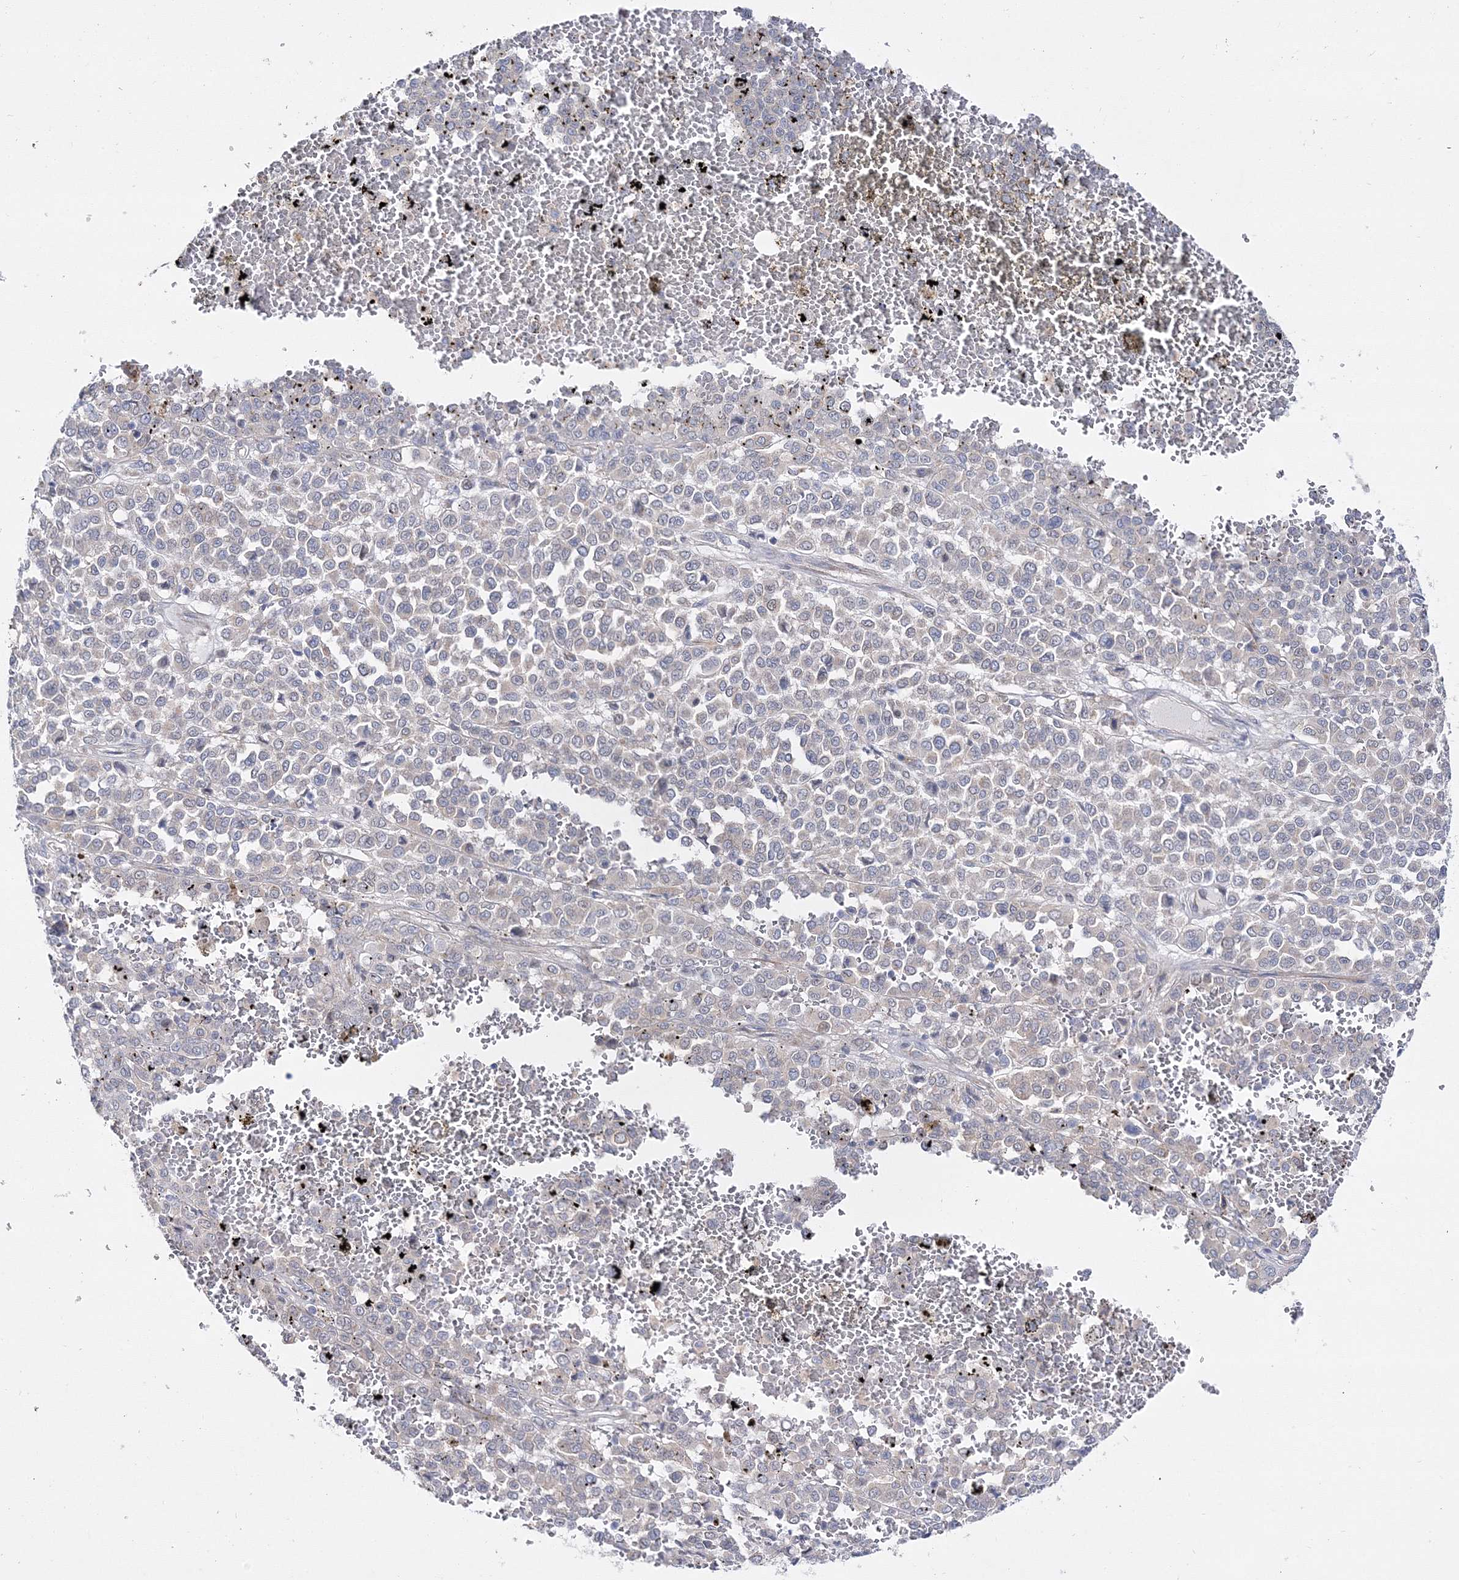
{"staining": {"intensity": "negative", "quantity": "none", "location": "none"}, "tissue": "melanoma", "cell_type": "Tumor cells", "image_type": "cancer", "snomed": [{"axis": "morphology", "description": "Malignant melanoma, Metastatic site"}, {"axis": "topography", "description": "Pancreas"}], "caption": "This is an immunohistochemistry (IHC) photomicrograph of melanoma. There is no expression in tumor cells.", "gene": "ARHGAP32", "patient": {"sex": "female", "age": 30}}